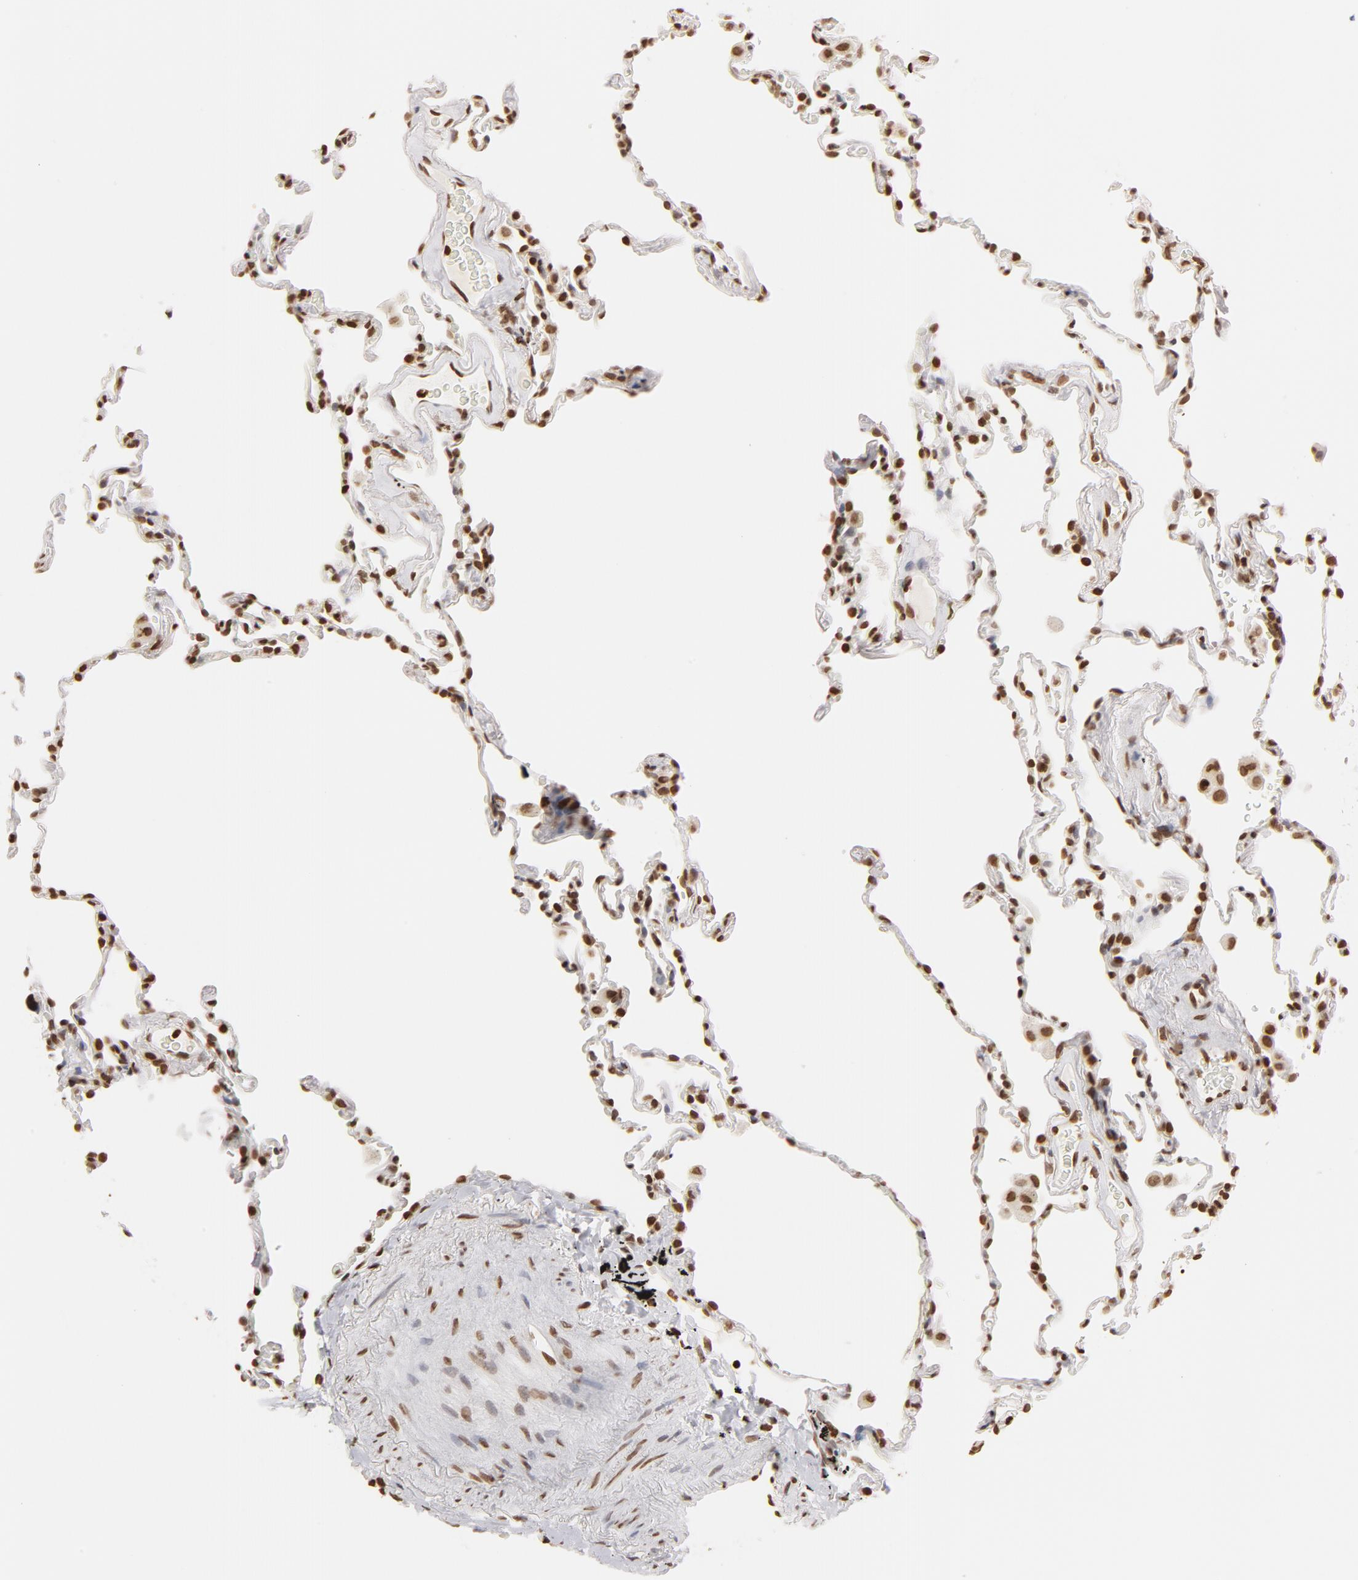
{"staining": {"intensity": "strong", "quantity": ">75%", "location": "nuclear"}, "tissue": "lung", "cell_type": "Alveolar cells", "image_type": "normal", "snomed": [{"axis": "morphology", "description": "Normal tissue, NOS"}, {"axis": "morphology", "description": "Soft tissue tumor metastatic"}, {"axis": "topography", "description": "Lung"}], "caption": "Strong nuclear protein expression is present in about >75% of alveolar cells in lung. Immunohistochemistry stains the protein of interest in brown and the nuclei are stained blue.", "gene": "H2AC12", "patient": {"sex": "male", "age": 59}}